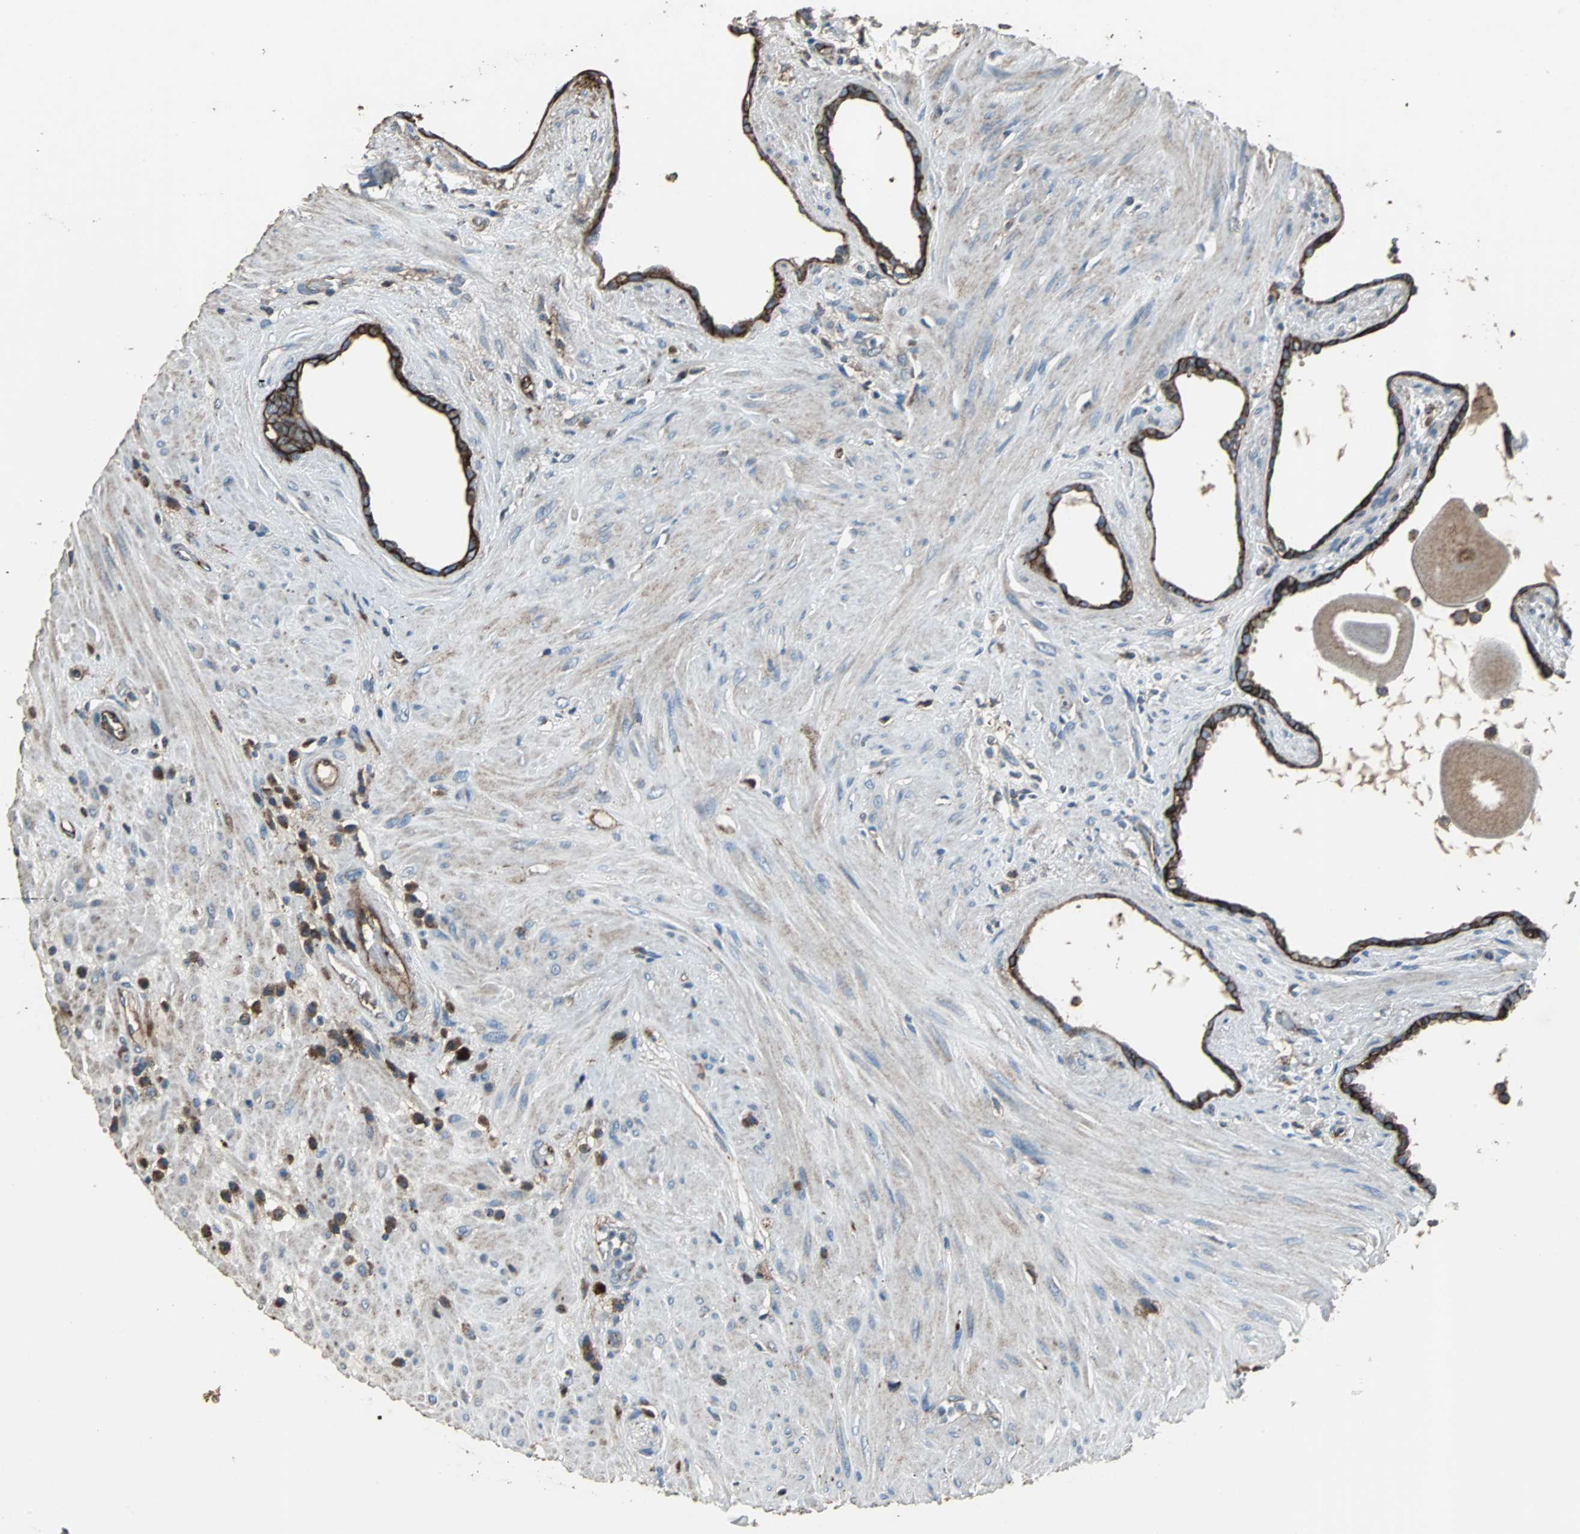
{"staining": {"intensity": "strong", "quantity": ">75%", "location": "cytoplasmic/membranous"}, "tissue": "seminal vesicle", "cell_type": "Glandular cells", "image_type": "normal", "snomed": [{"axis": "morphology", "description": "Normal tissue, NOS"}, {"axis": "topography", "description": "Seminal veicle"}], "caption": "Normal seminal vesicle exhibits strong cytoplasmic/membranous expression in about >75% of glandular cells, visualized by immunohistochemistry.", "gene": "F11R", "patient": {"sex": "male", "age": 61}}